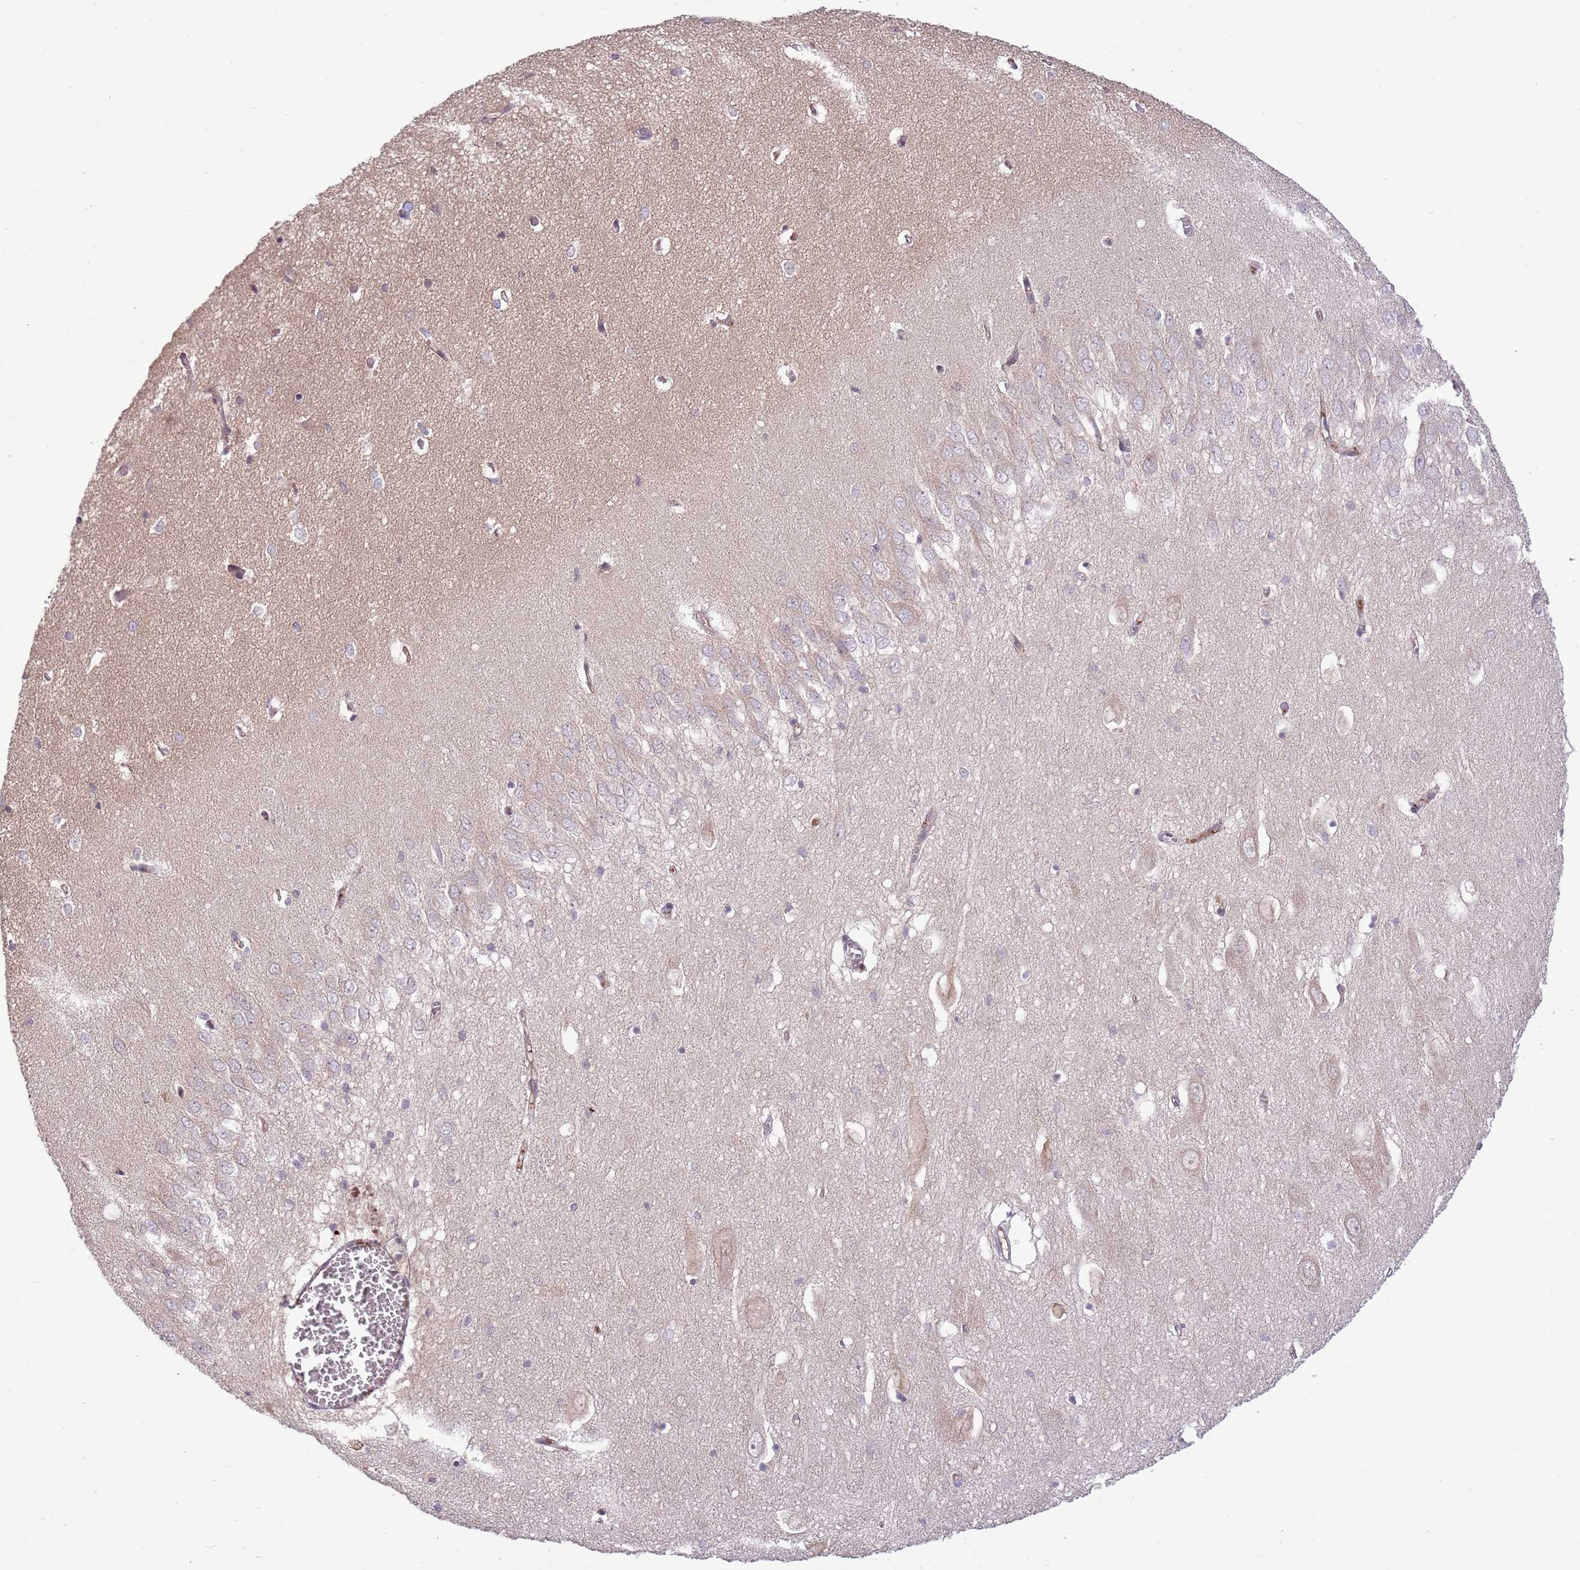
{"staining": {"intensity": "negative", "quantity": "none", "location": "none"}, "tissue": "hippocampus", "cell_type": "Glial cells", "image_type": "normal", "snomed": [{"axis": "morphology", "description": "Normal tissue, NOS"}, {"axis": "topography", "description": "Hippocampus"}], "caption": "An image of hippocampus stained for a protein demonstrates no brown staining in glial cells.", "gene": "DPP10", "patient": {"sex": "female", "age": 64}}